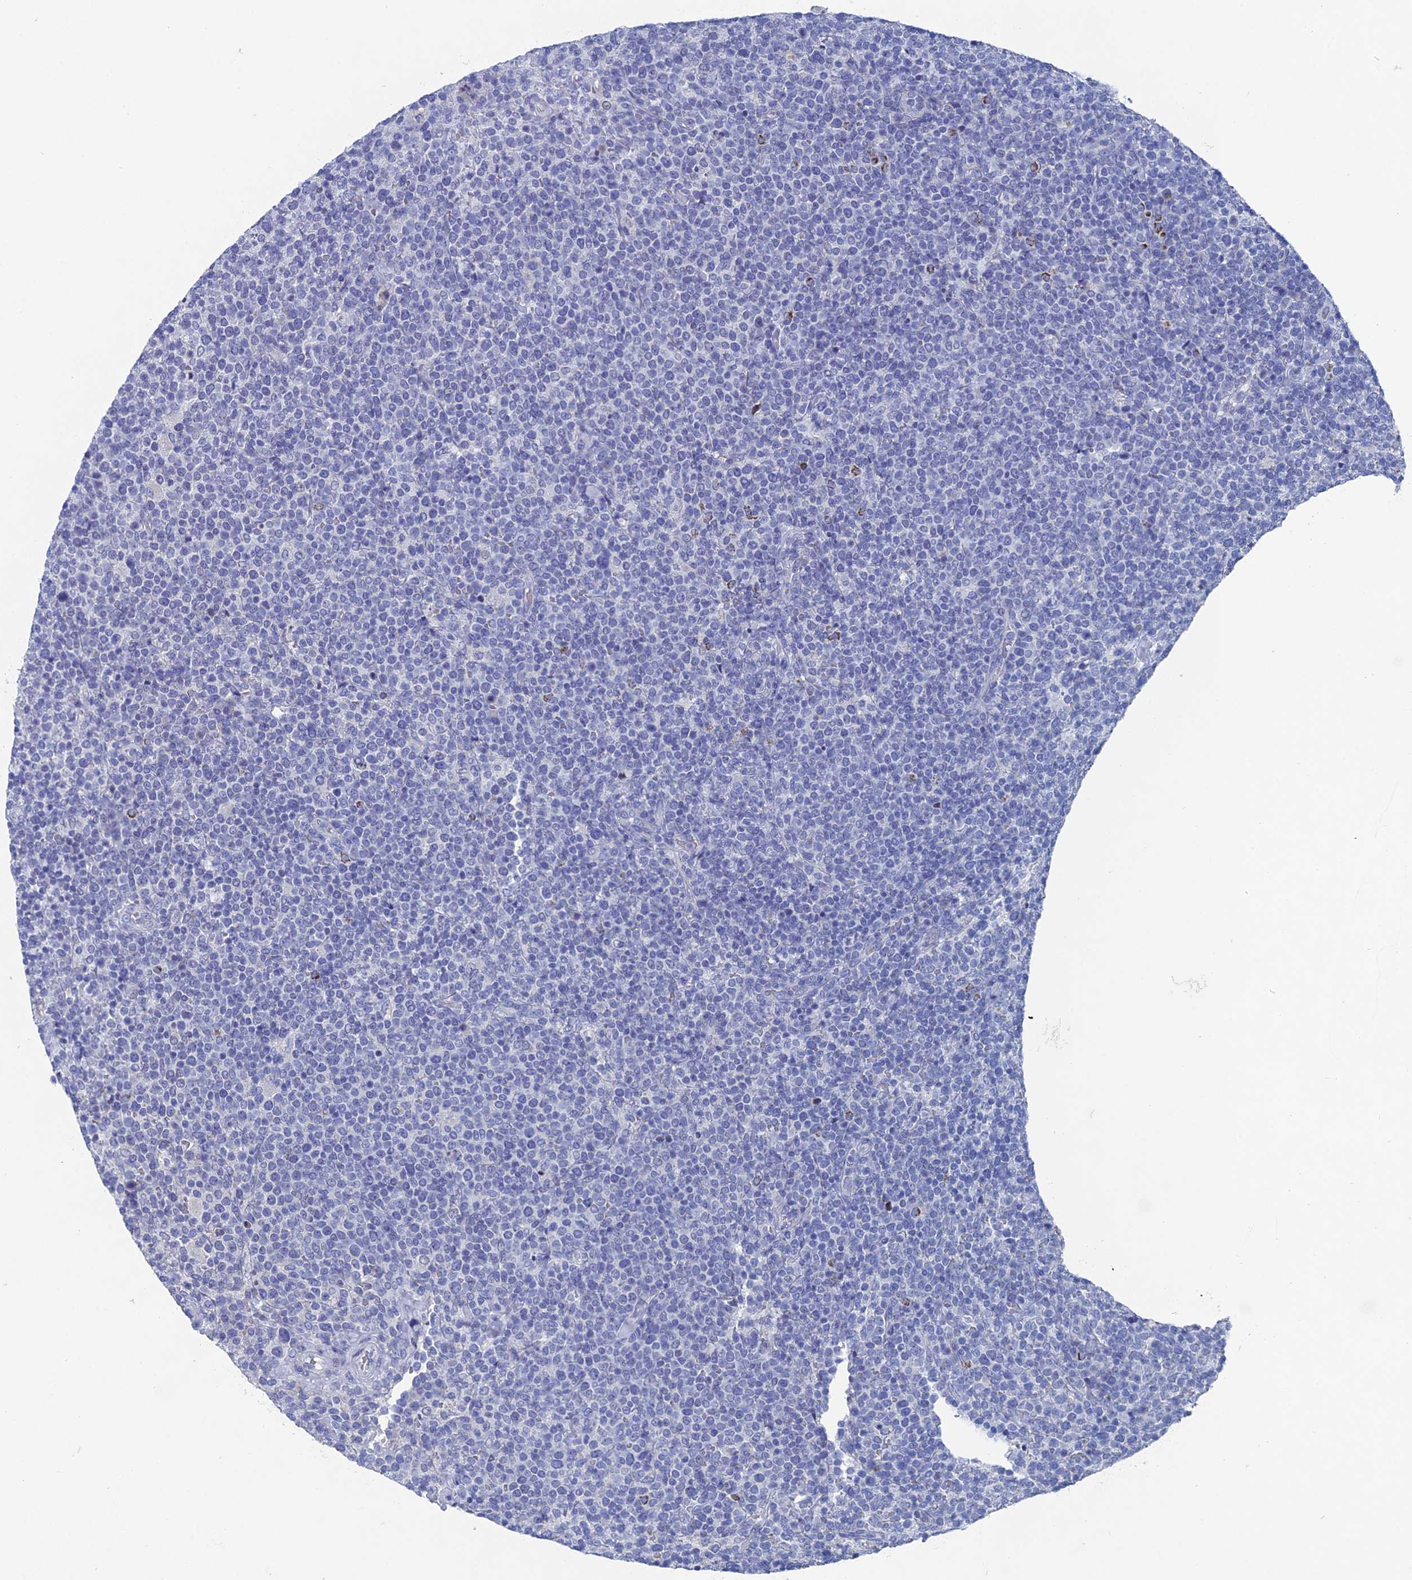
{"staining": {"intensity": "negative", "quantity": "none", "location": "none"}, "tissue": "lymphoma", "cell_type": "Tumor cells", "image_type": "cancer", "snomed": [{"axis": "morphology", "description": "Malignant lymphoma, non-Hodgkin's type, High grade"}, {"axis": "topography", "description": "Lymph node"}], "caption": "This is an immunohistochemistry photomicrograph of human lymphoma. There is no staining in tumor cells.", "gene": "HIGD1A", "patient": {"sex": "male", "age": 61}}